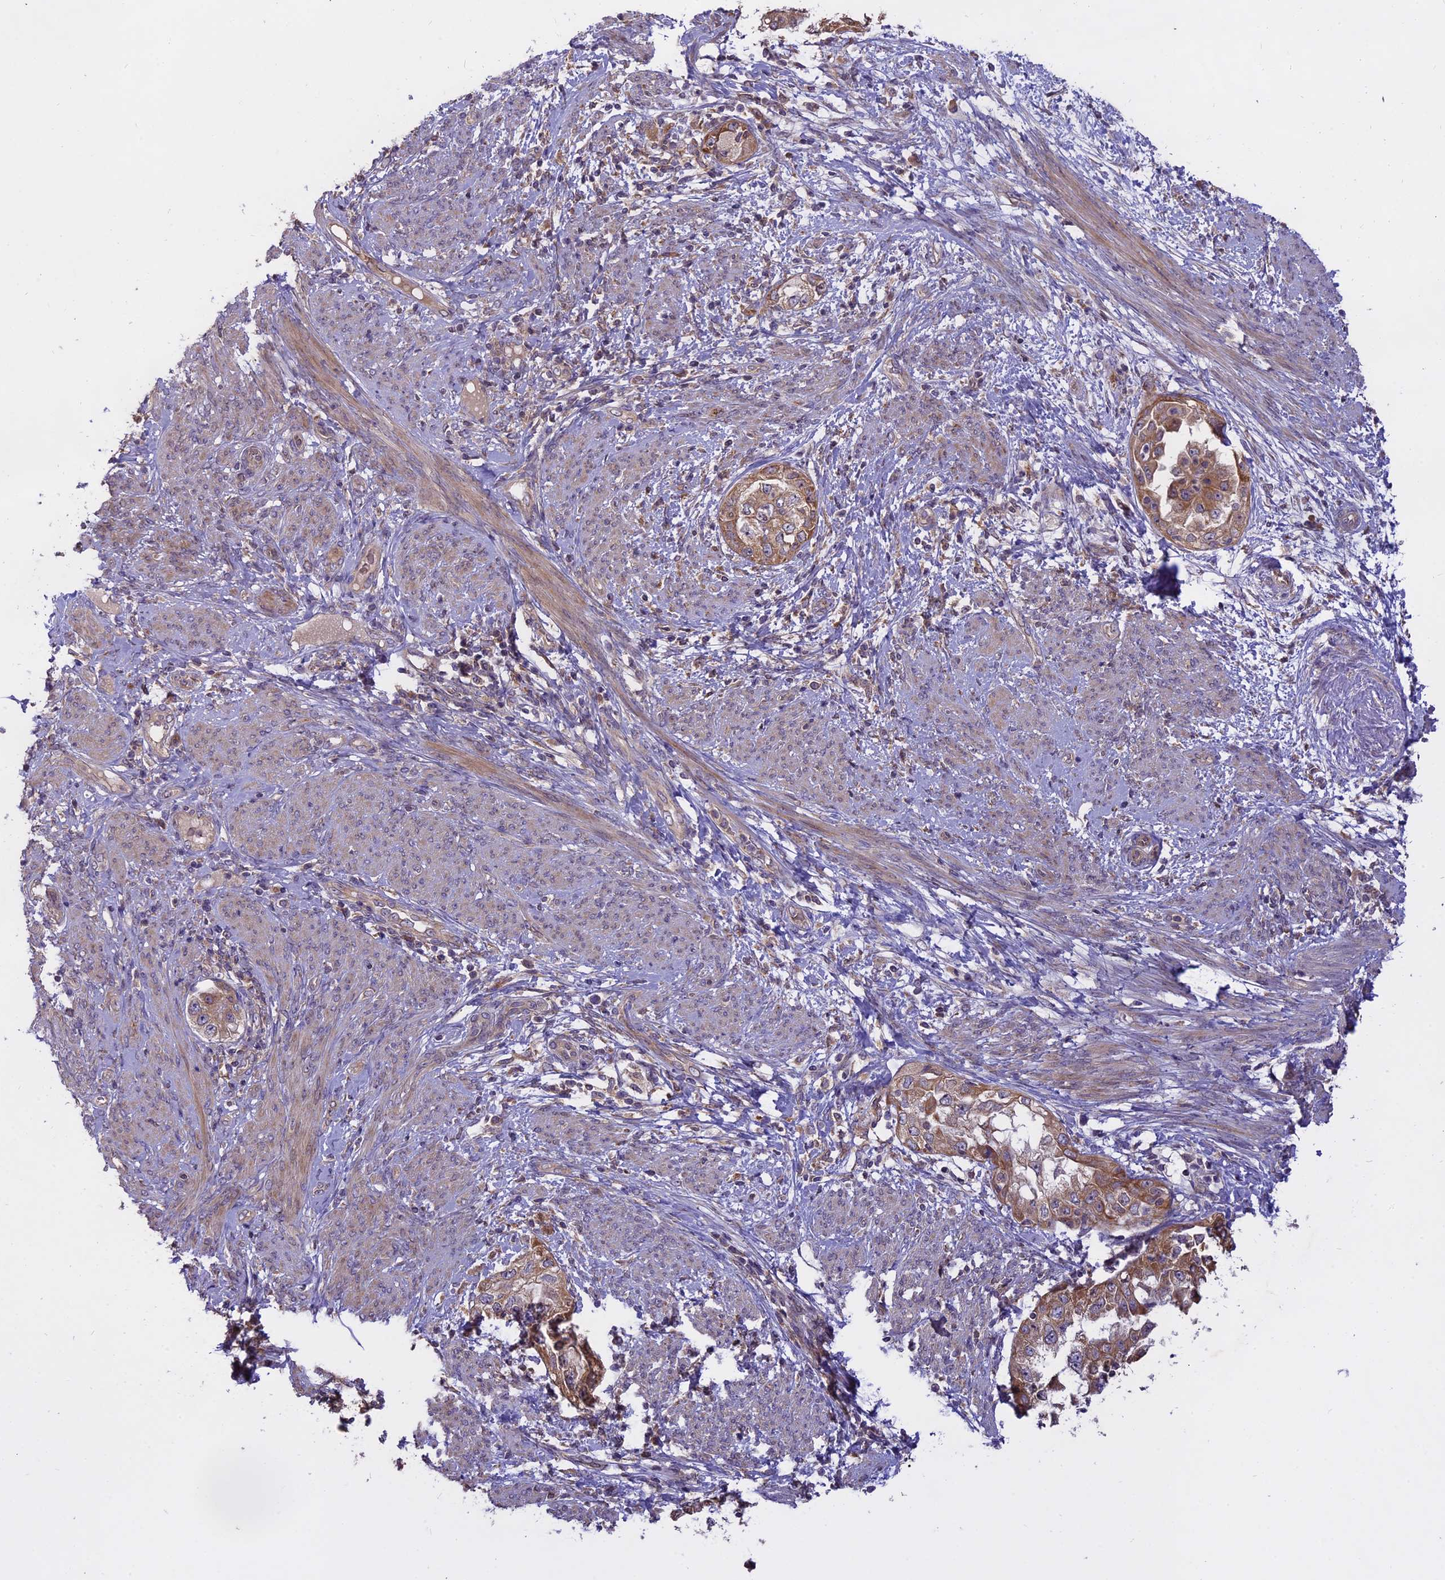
{"staining": {"intensity": "moderate", "quantity": ">75%", "location": "cytoplasmic/membranous"}, "tissue": "endometrial cancer", "cell_type": "Tumor cells", "image_type": "cancer", "snomed": [{"axis": "morphology", "description": "Adenocarcinoma, NOS"}, {"axis": "topography", "description": "Endometrium"}], "caption": "Immunohistochemical staining of endometrial adenocarcinoma reveals medium levels of moderate cytoplasmic/membranous staining in approximately >75% of tumor cells.", "gene": "MEMO1", "patient": {"sex": "female", "age": 85}}